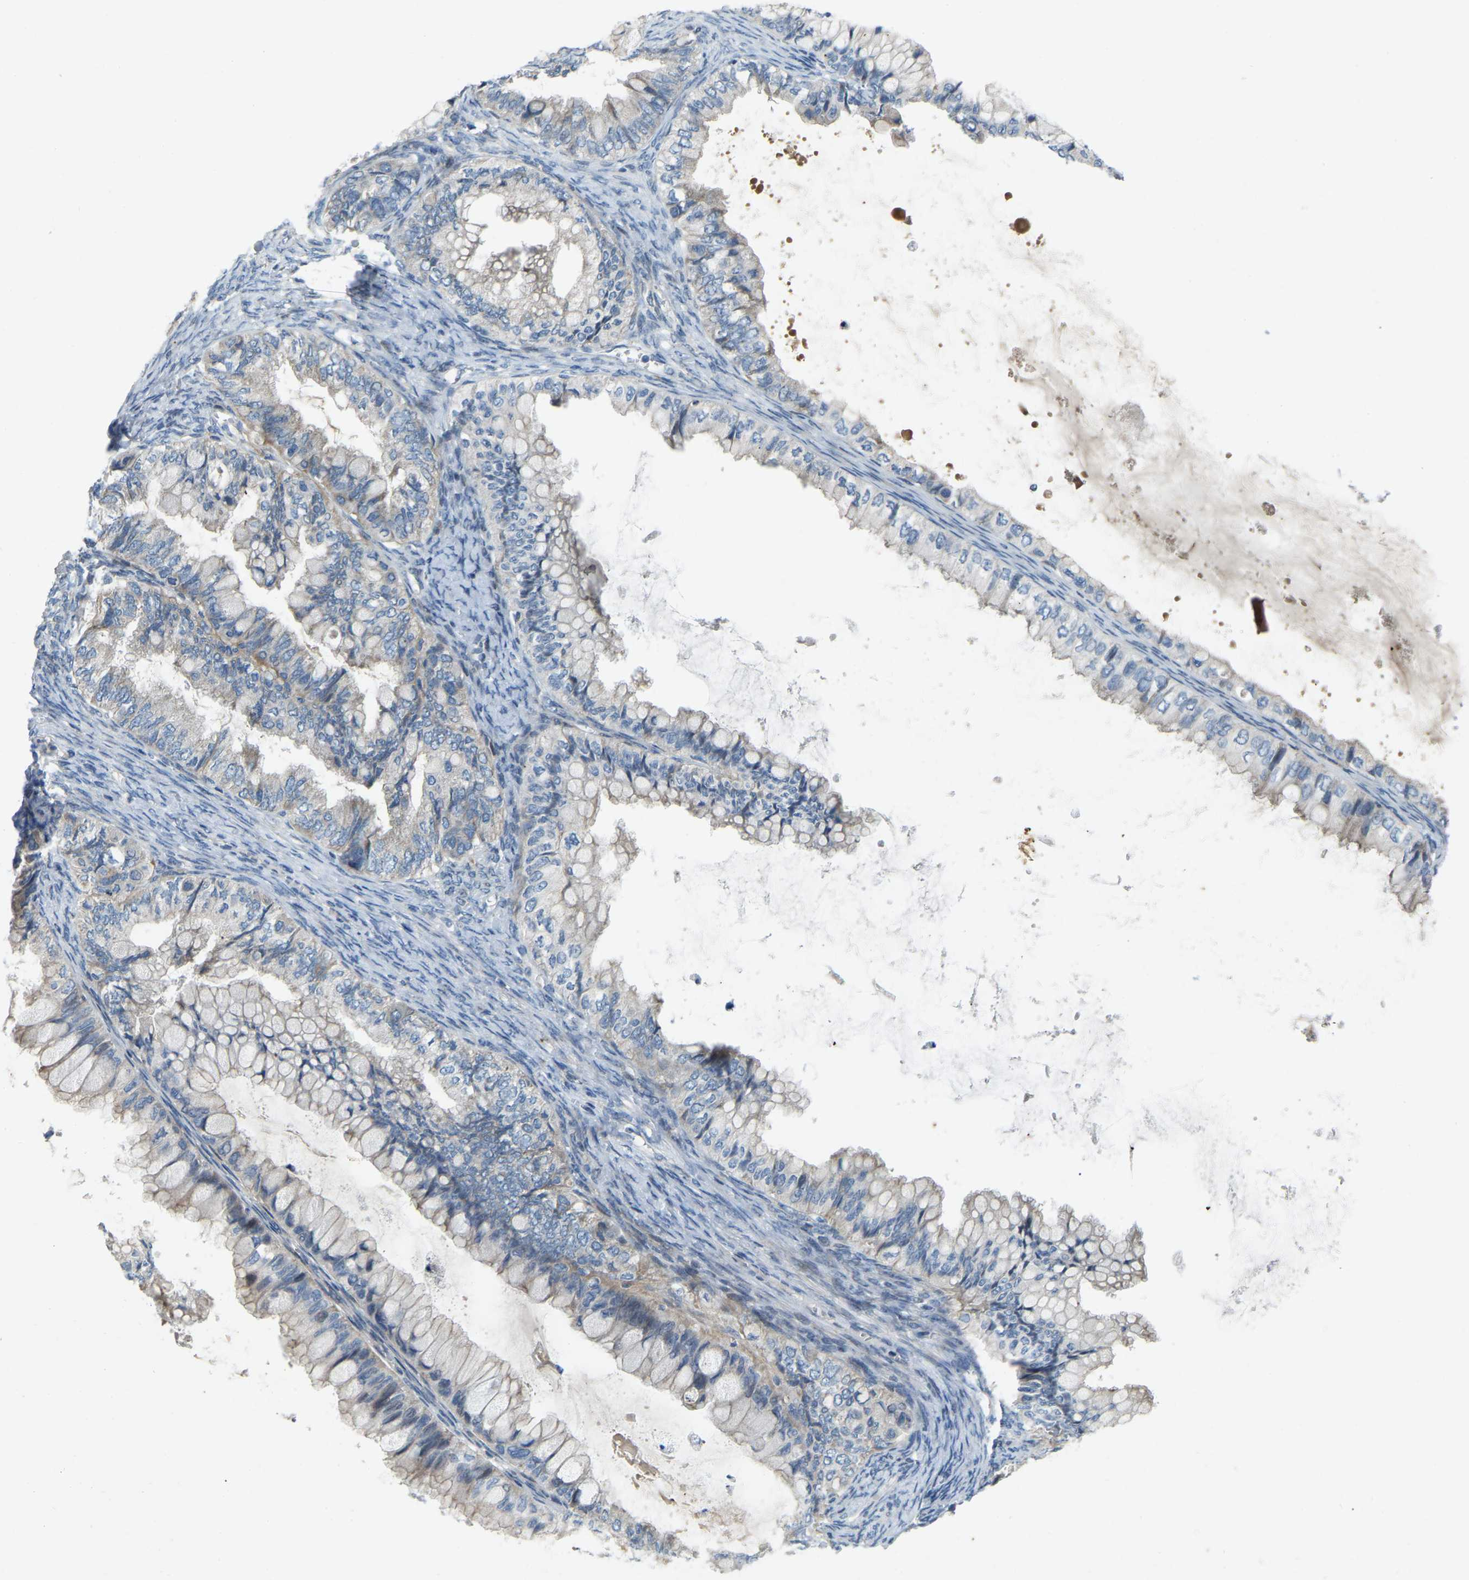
{"staining": {"intensity": "weak", "quantity": ">75%", "location": "cytoplasmic/membranous"}, "tissue": "ovarian cancer", "cell_type": "Tumor cells", "image_type": "cancer", "snomed": [{"axis": "morphology", "description": "Cystadenocarcinoma, mucinous, NOS"}, {"axis": "topography", "description": "Ovary"}], "caption": "Human mucinous cystadenocarcinoma (ovarian) stained with a protein marker reveals weak staining in tumor cells.", "gene": "PARL", "patient": {"sex": "female", "age": 80}}